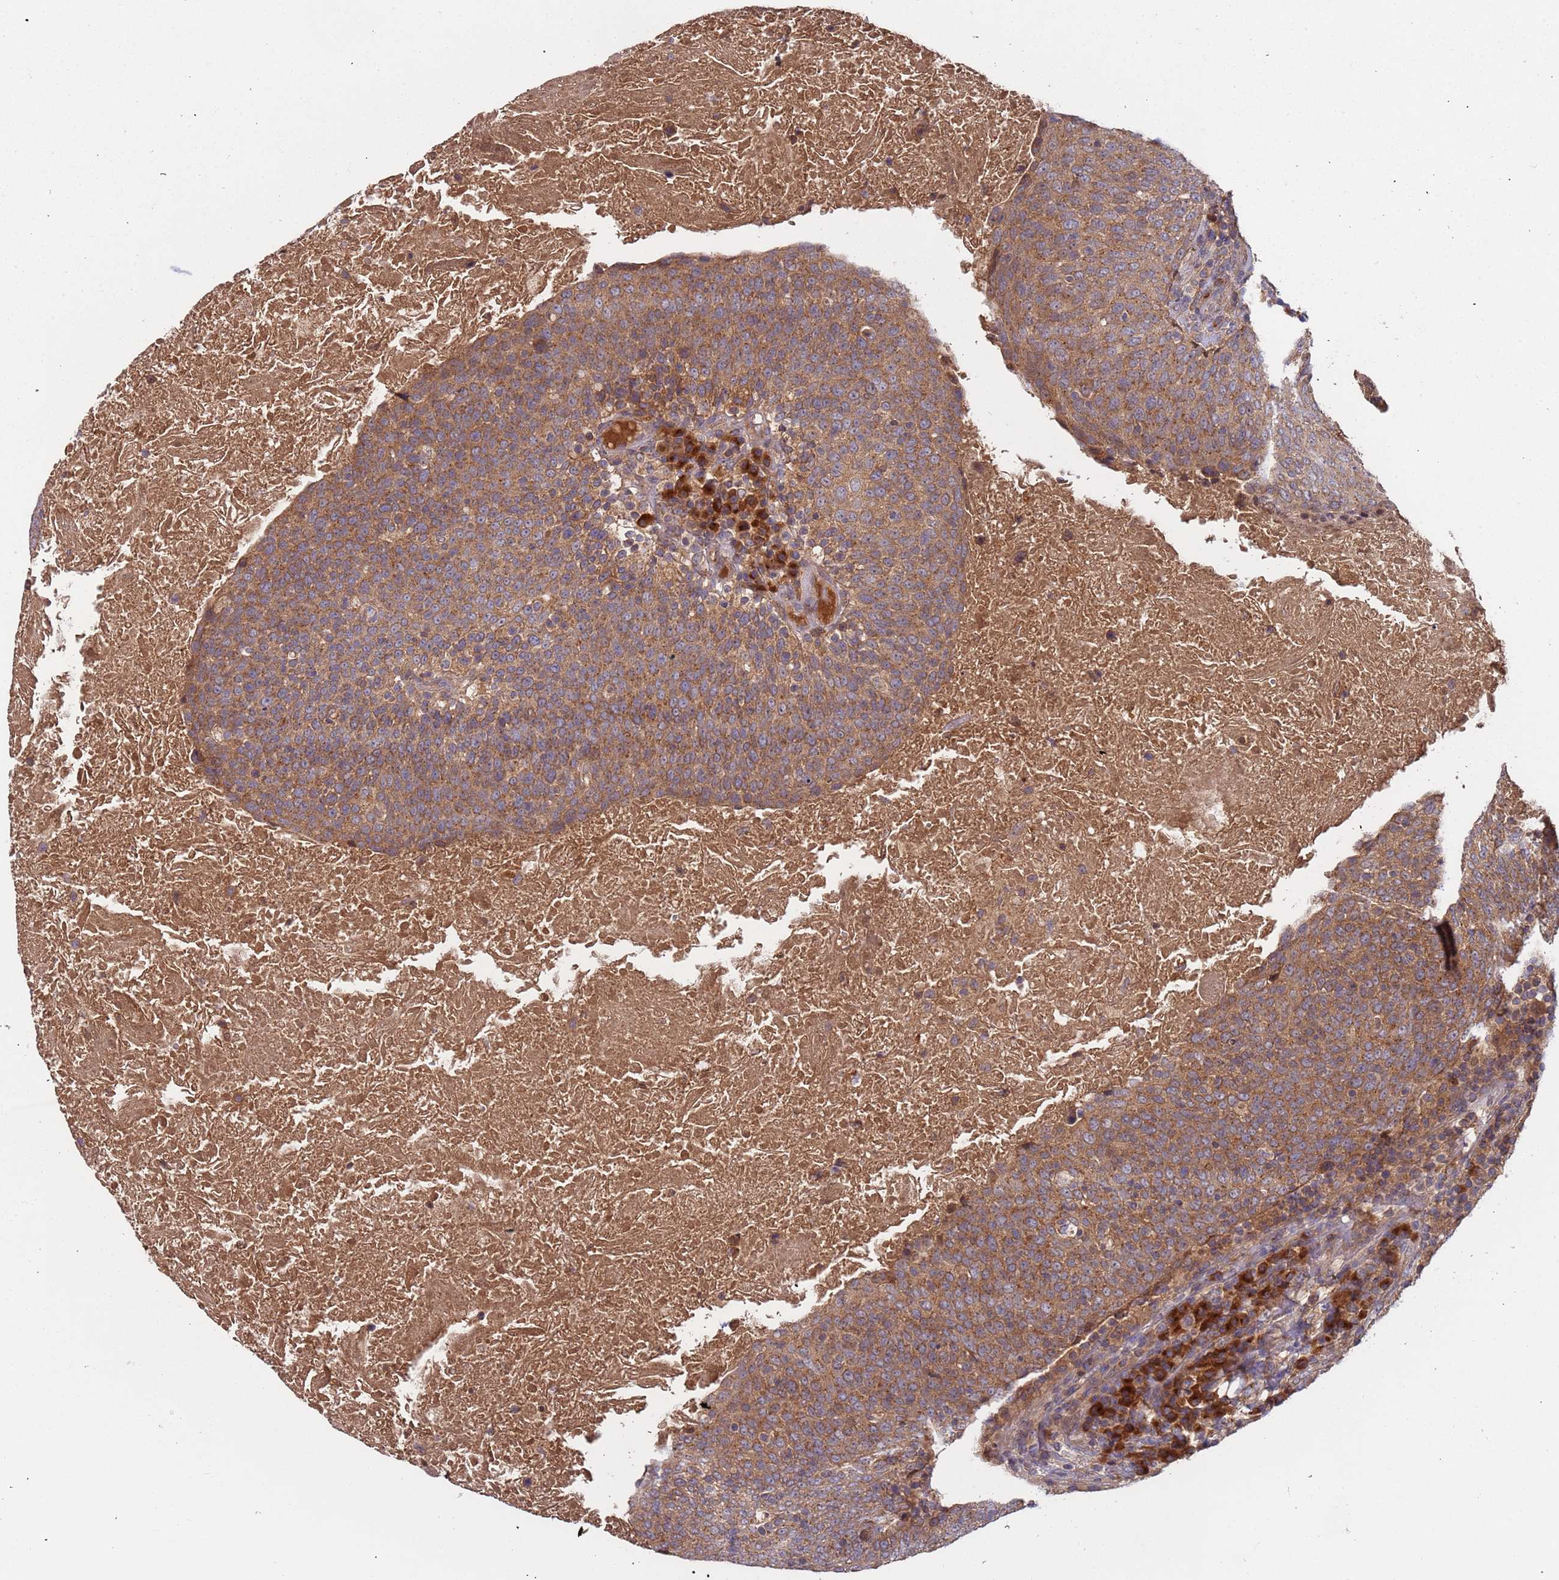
{"staining": {"intensity": "moderate", "quantity": ">75%", "location": "cytoplasmic/membranous"}, "tissue": "head and neck cancer", "cell_type": "Tumor cells", "image_type": "cancer", "snomed": [{"axis": "morphology", "description": "Squamous cell carcinoma, NOS"}, {"axis": "morphology", "description": "Squamous cell carcinoma, metastatic, NOS"}, {"axis": "topography", "description": "Lymph node"}, {"axis": "topography", "description": "Head-Neck"}], "caption": "Moderate cytoplasmic/membranous positivity for a protein is present in approximately >75% of tumor cells of head and neck metastatic squamous cell carcinoma using immunohistochemistry (IHC).", "gene": "OR5A2", "patient": {"sex": "male", "age": 62}}